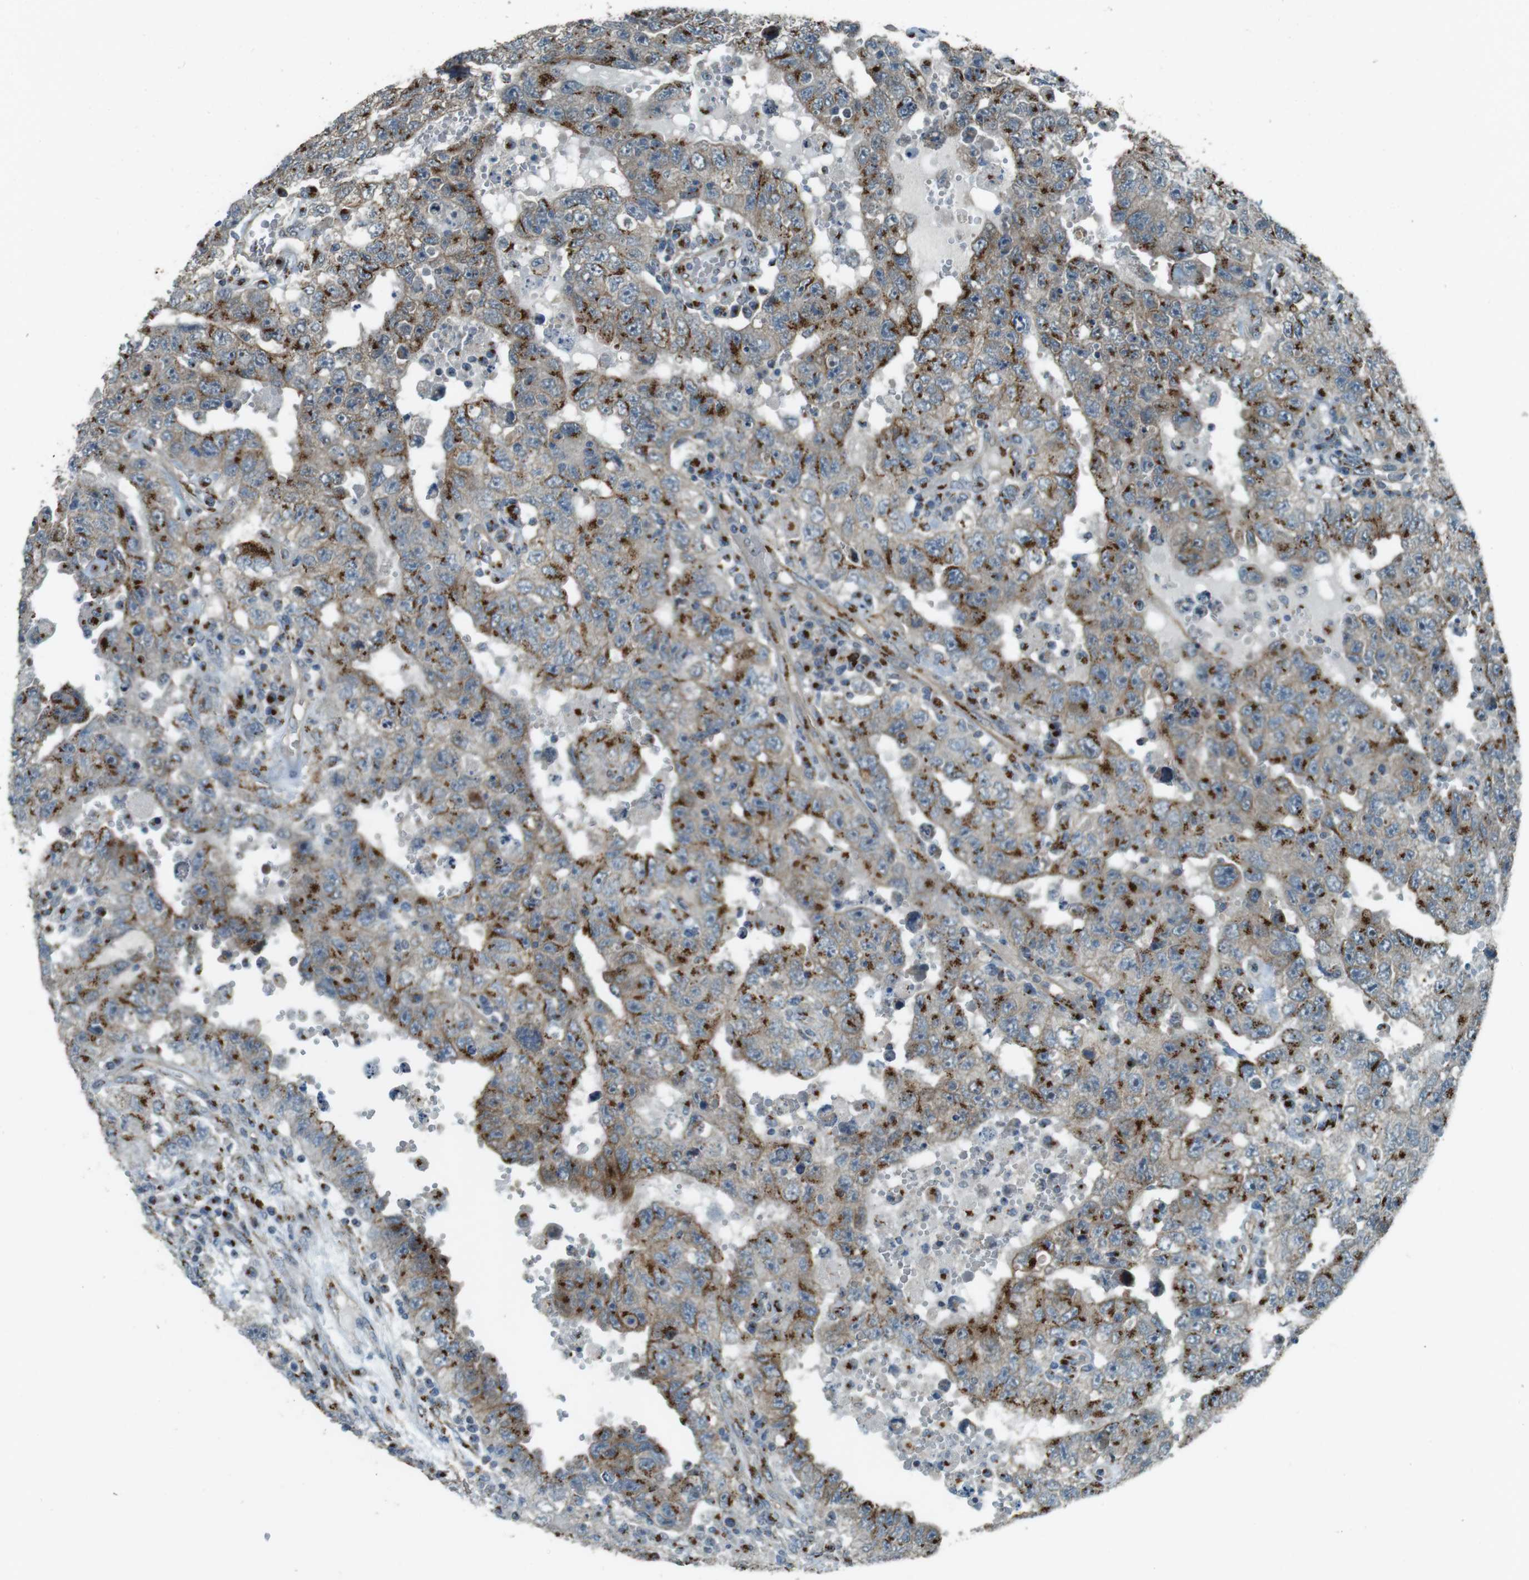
{"staining": {"intensity": "strong", "quantity": ">75%", "location": "cytoplasmic/membranous"}, "tissue": "testis cancer", "cell_type": "Tumor cells", "image_type": "cancer", "snomed": [{"axis": "morphology", "description": "Carcinoma, Embryonal, NOS"}, {"axis": "topography", "description": "Testis"}], "caption": "Testis embryonal carcinoma was stained to show a protein in brown. There is high levels of strong cytoplasmic/membranous positivity in about >75% of tumor cells.", "gene": "TMEM115", "patient": {"sex": "male", "age": 26}}